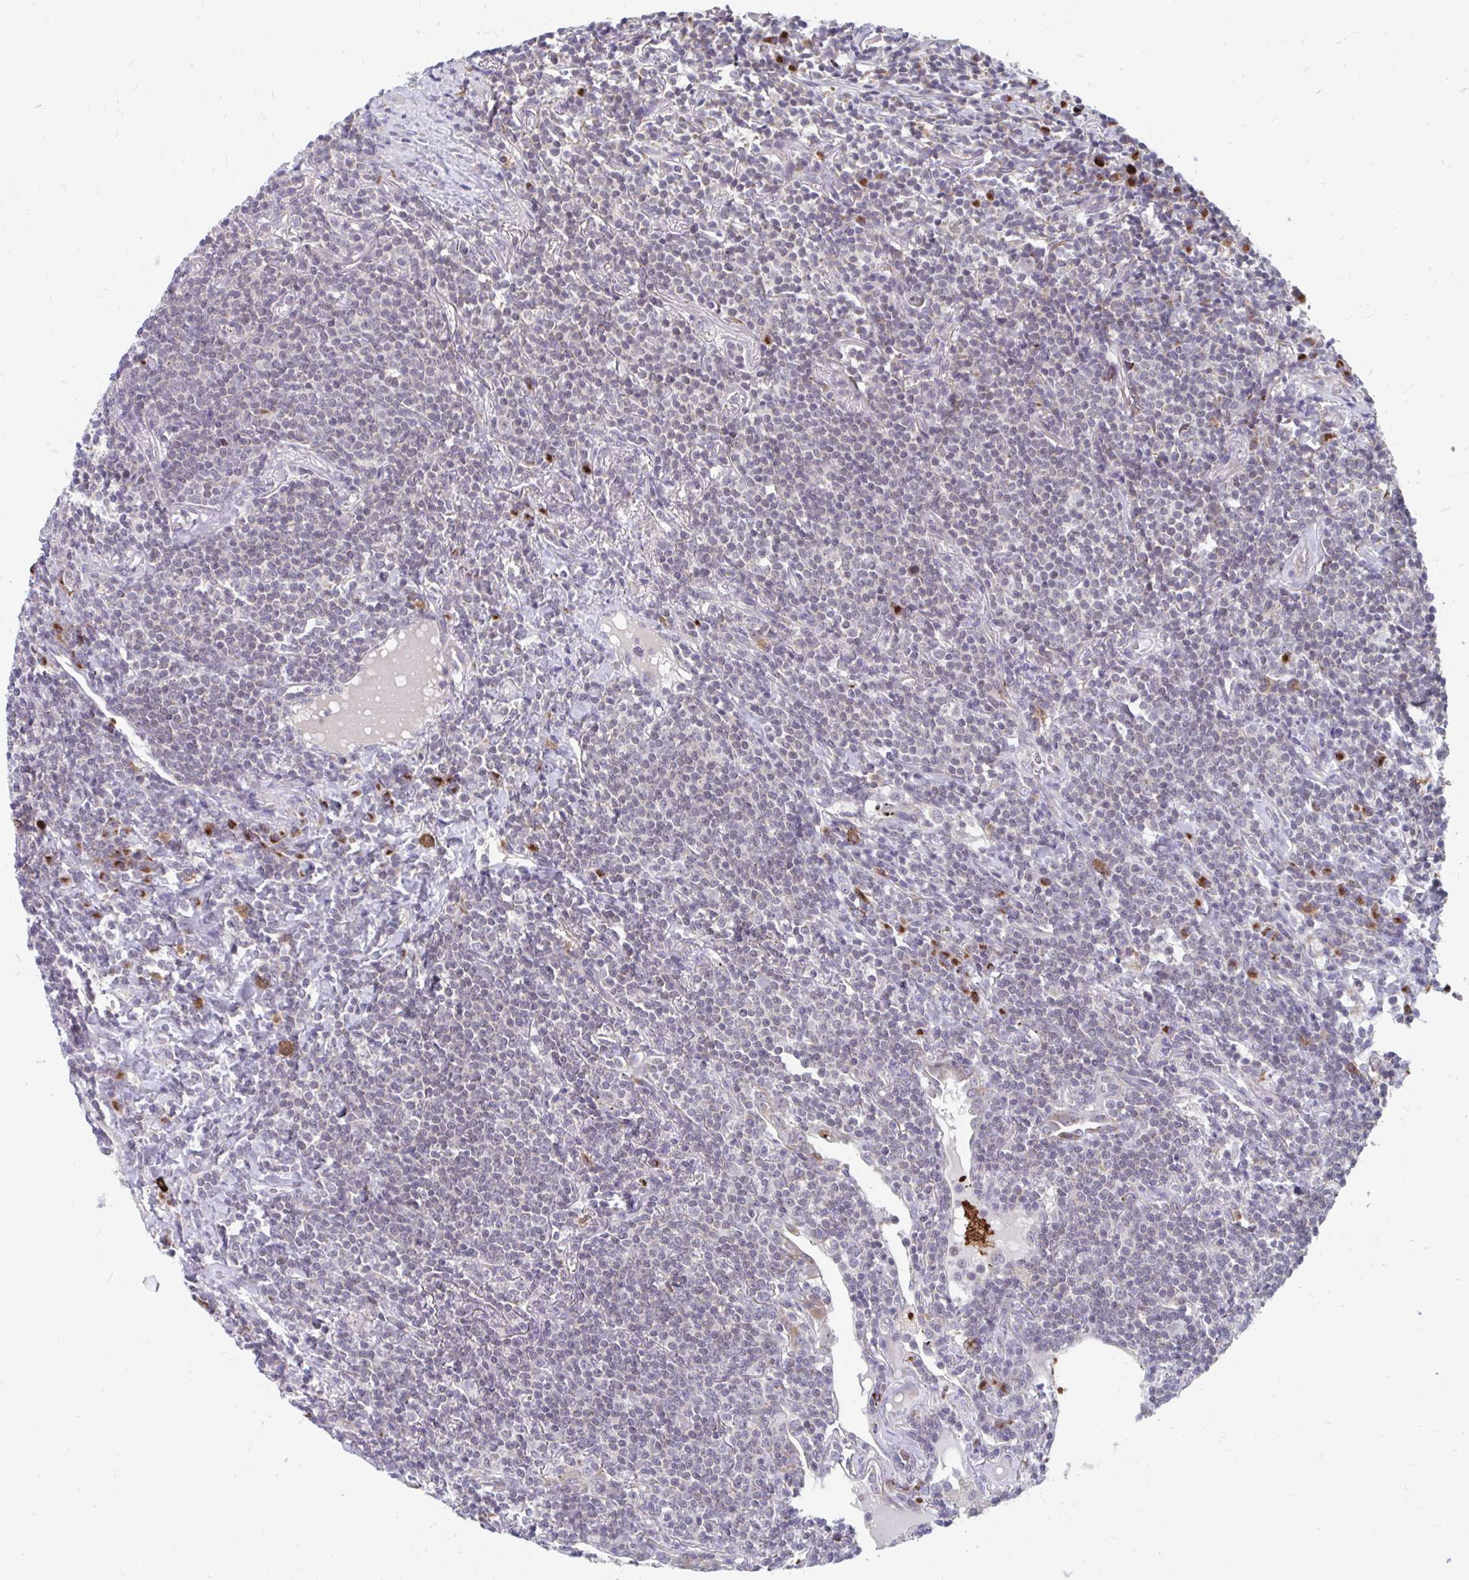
{"staining": {"intensity": "weak", "quantity": "<25%", "location": "cytoplasmic/membranous"}, "tissue": "lymphoma", "cell_type": "Tumor cells", "image_type": "cancer", "snomed": [{"axis": "morphology", "description": "Malignant lymphoma, non-Hodgkin's type, Low grade"}, {"axis": "topography", "description": "Lung"}], "caption": "Low-grade malignant lymphoma, non-Hodgkin's type was stained to show a protein in brown. There is no significant expression in tumor cells. (DAB IHC with hematoxylin counter stain).", "gene": "PABIR3", "patient": {"sex": "female", "age": 71}}